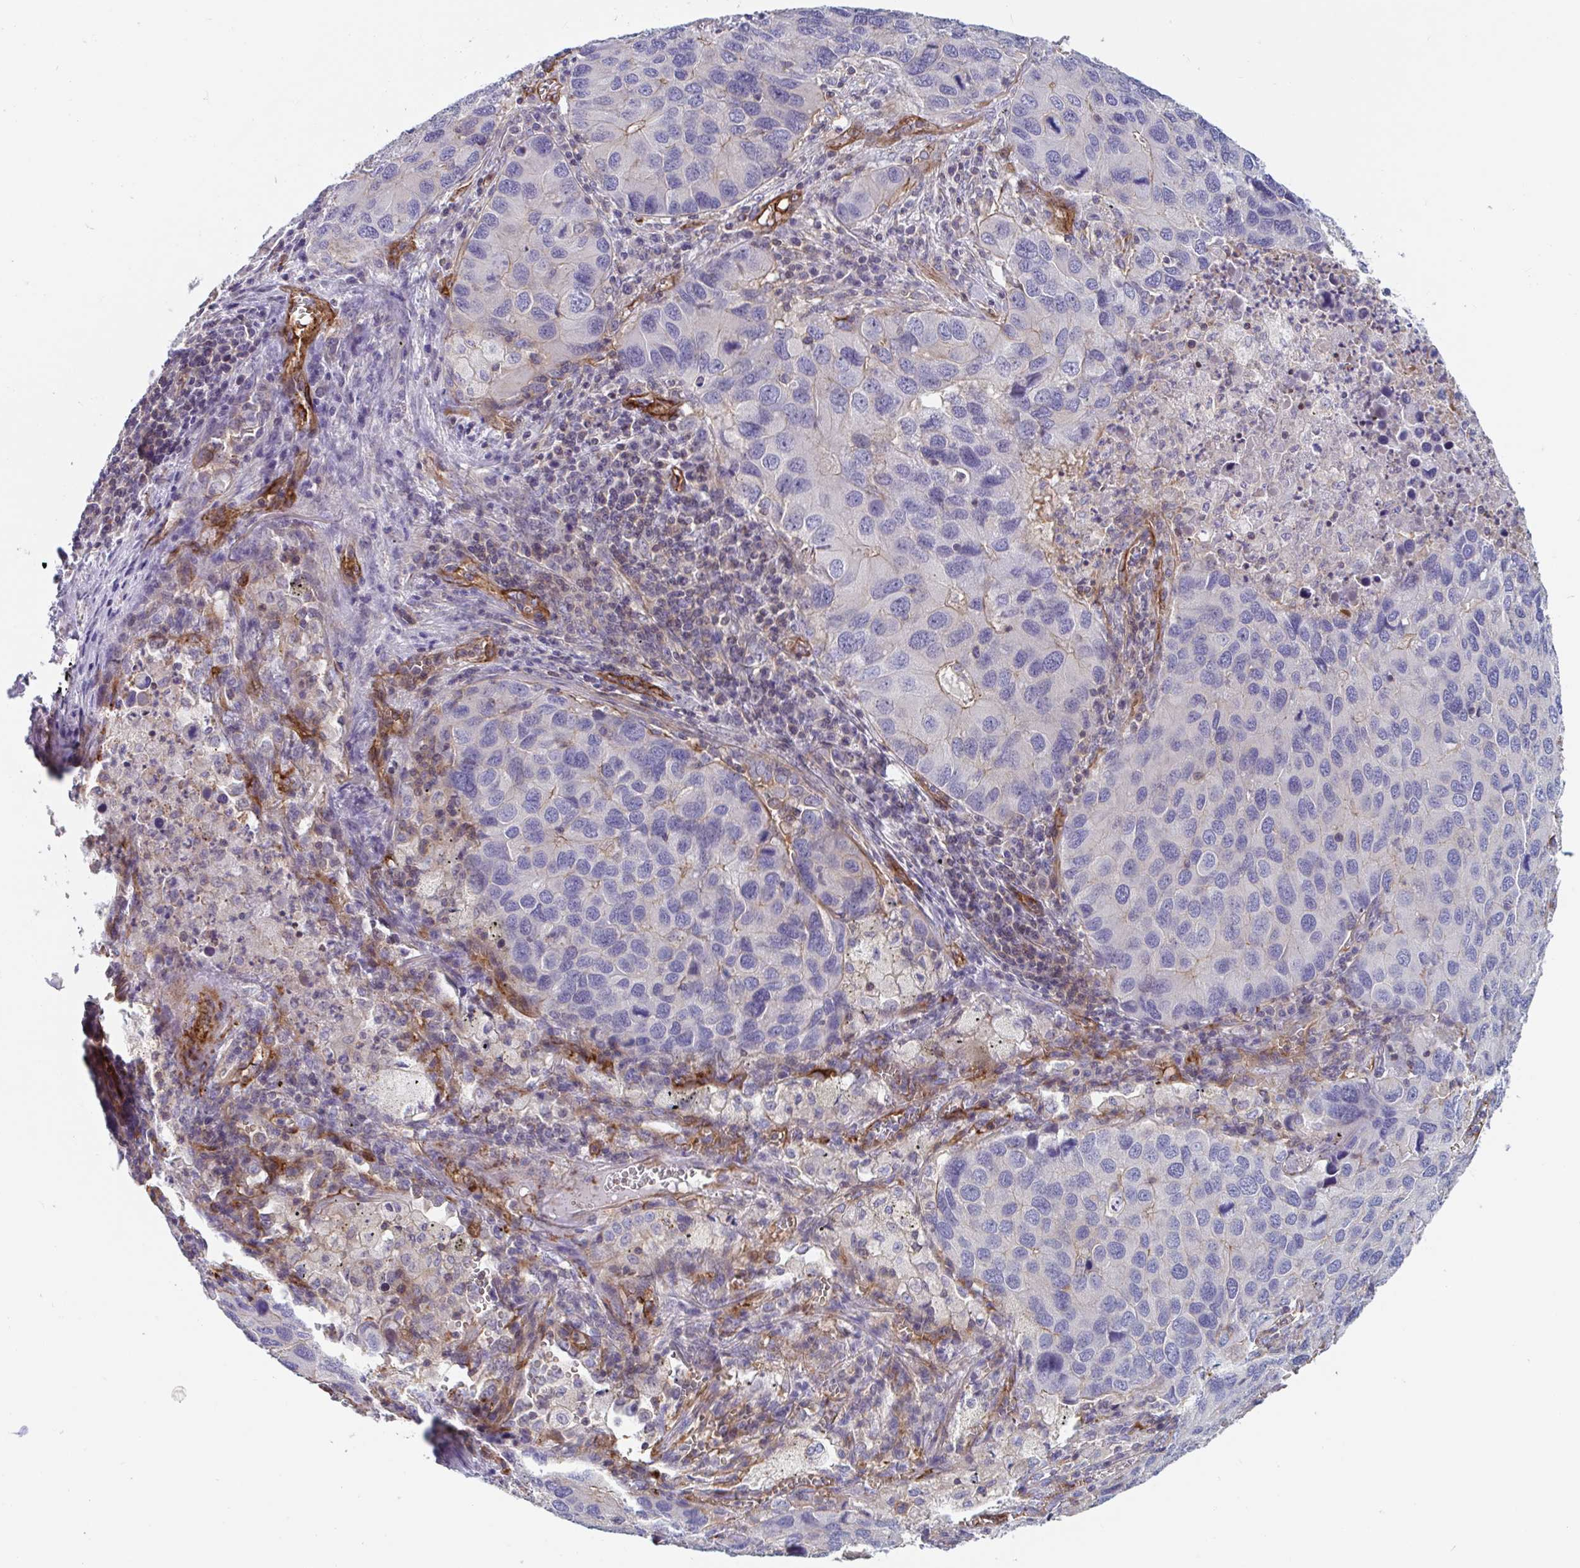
{"staining": {"intensity": "weak", "quantity": "<25%", "location": "cytoplasmic/membranous"}, "tissue": "lung cancer", "cell_type": "Tumor cells", "image_type": "cancer", "snomed": [{"axis": "morphology", "description": "Aneuploidy"}, {"axis": "morphology", "description": "Adenocarcinoma, NOS"}, {"axis": "topography", "description": "Lymph node"}, {"axis": "topography", "description": "Lung"}], "caption": "Immunohistochemistry (IHC) micrograph of human lung adenocarcinoma stained for a protein (brown), which reveals no expression in tumor cells.", "gene": "SHISA7", "patient": {"sex": "female", "age": 74}}